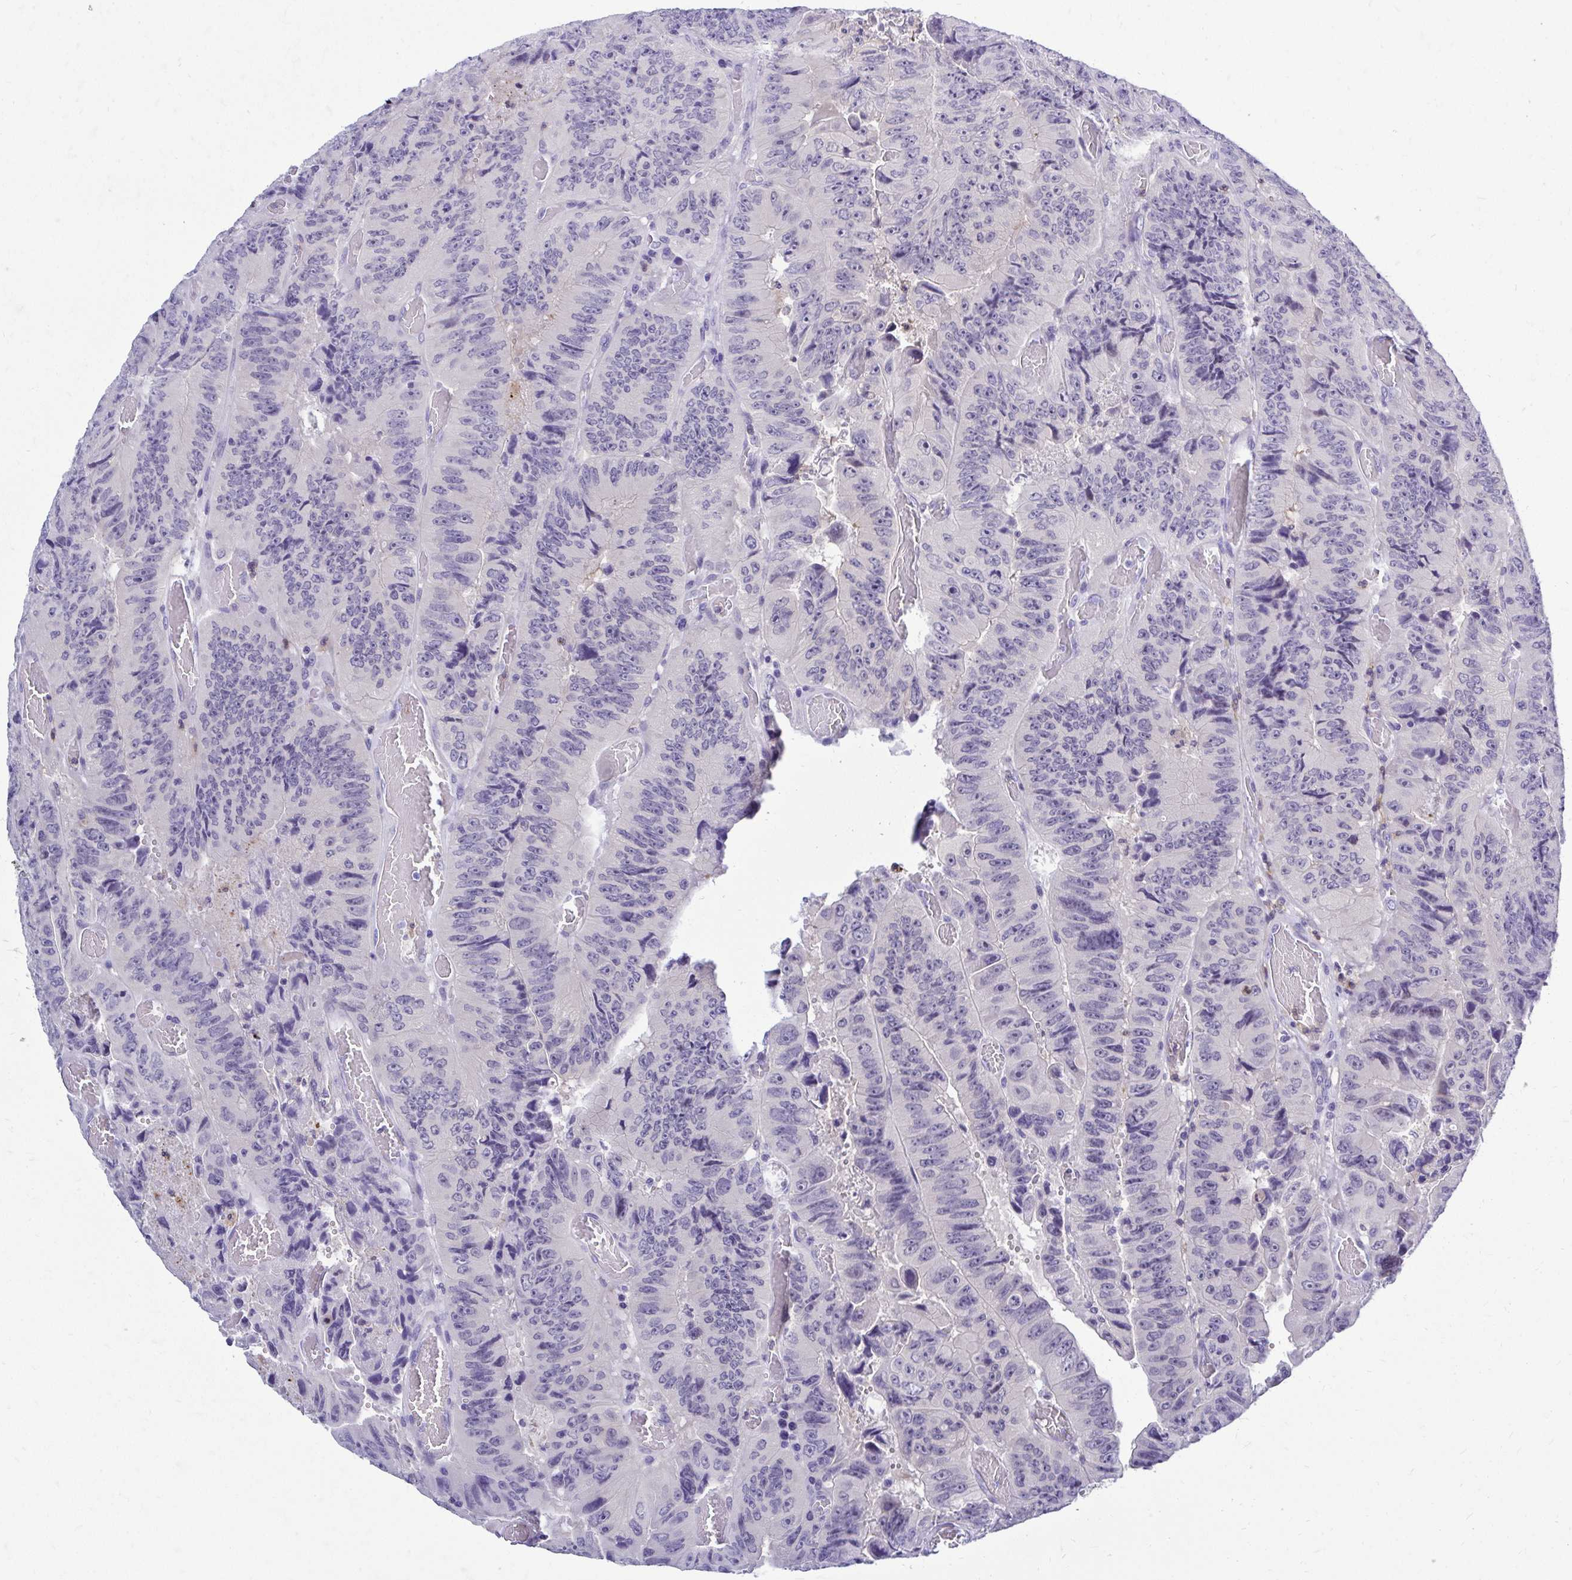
{"staining": {"intensity": "negative", "quantity": "none", "location": "none"}, "tissue": "colorectal cancer", "cell_type": "Tumor cells", "image_type": "cancer", "snomed": [{"axis": "morphology", "description": "Adenocarcinoma, NOS"}, {"axis": "topography", "description": "Colon"}], "caption": "Immunohistochemistry (IHC) photomicrograph of neoplastic tissue: adenocarcinoma (colorectal) stained with DAB displays no significant protein staining in tumor cells.", "gene": "ZSWIM9", "patient": {"sex": "female", "age": 84}}